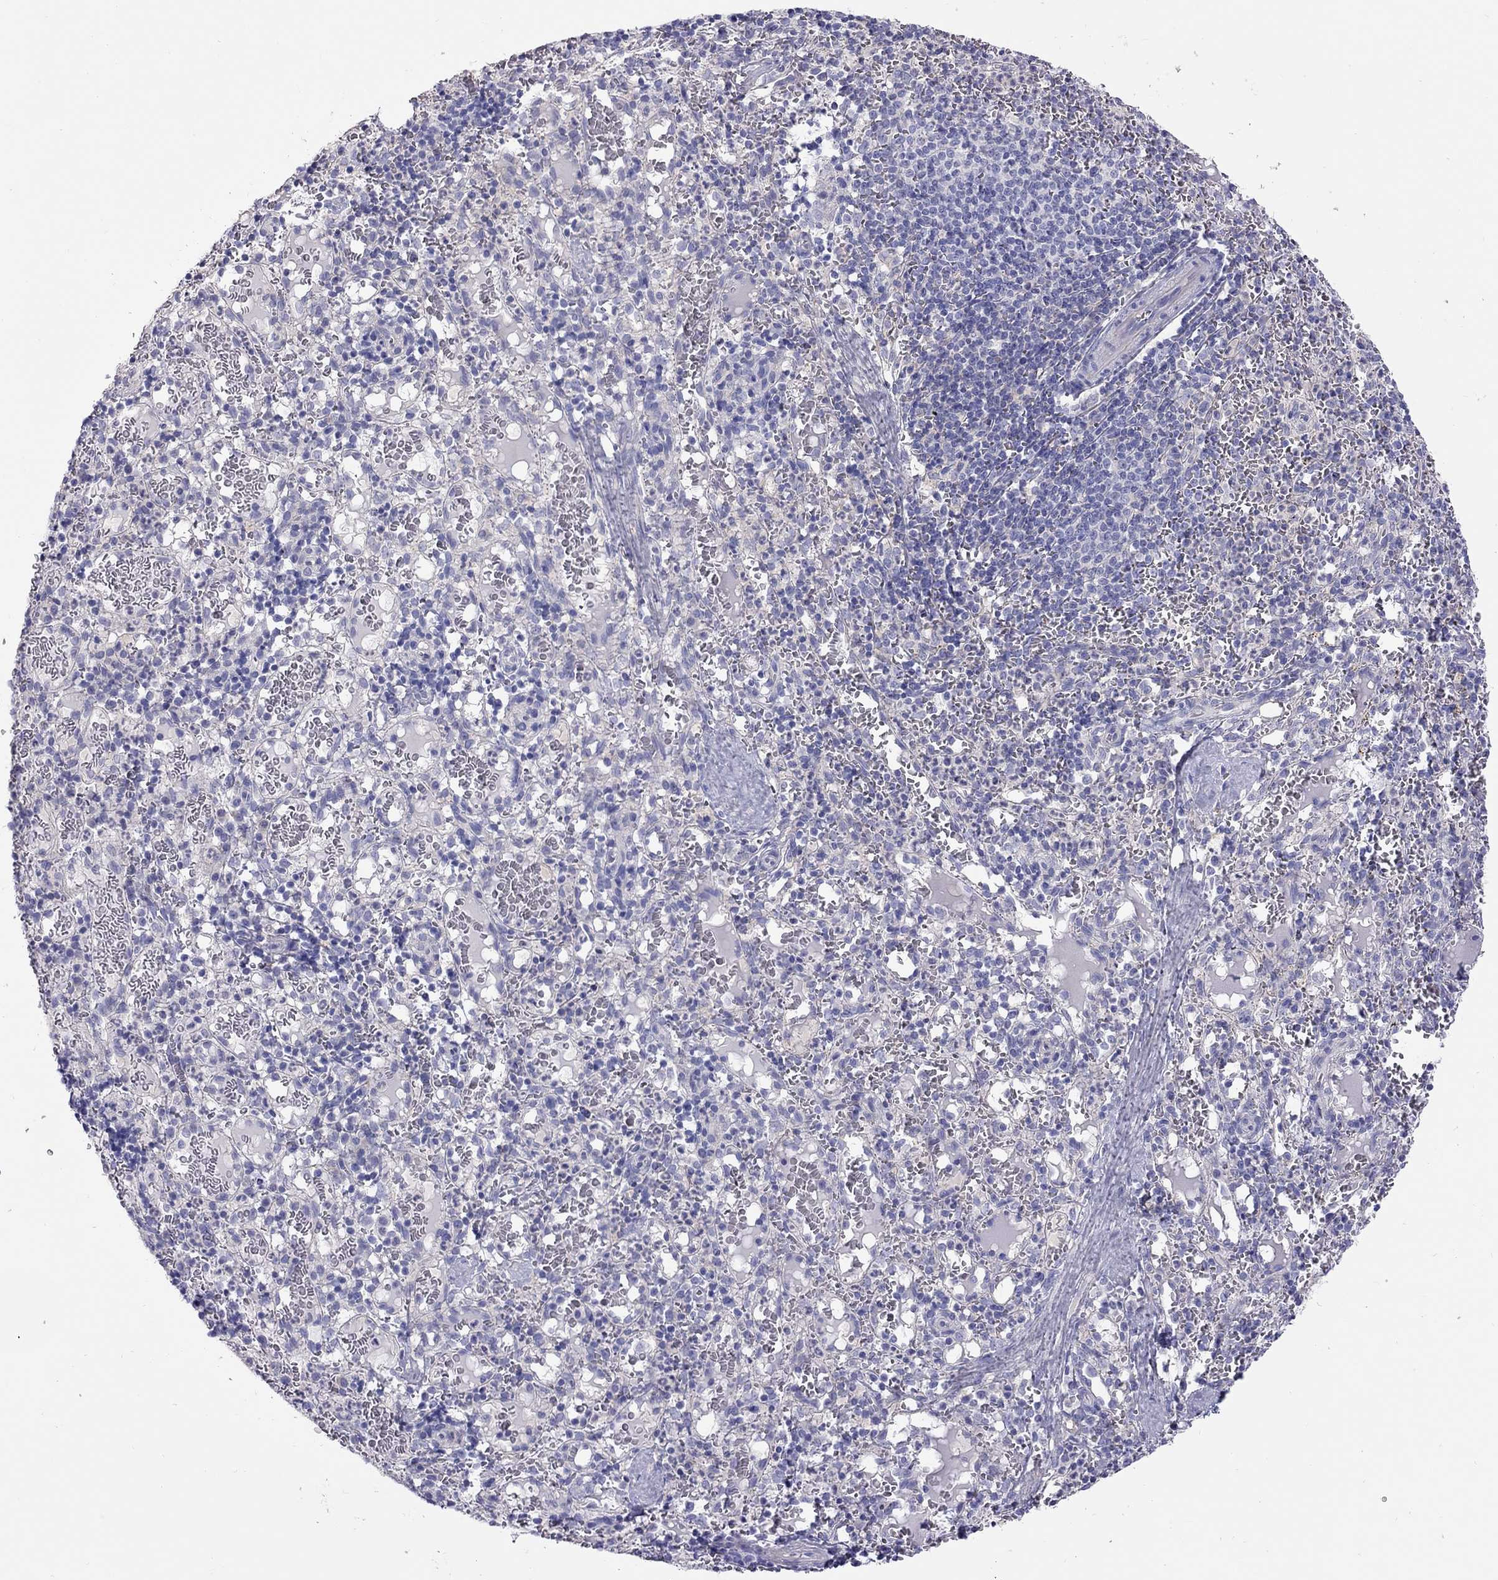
{"staining": {"intensity": "negative", "quantity": "none", "location": "none"}, "tissue": "spleen", "cell_type": "Cells in red pulp", "image_type": "normal", "snomed": [{"axis": "morphology", "description": "Normal tissue, NOS"}, {"axis": "topography", "description": "Spleen"}], "caption": "IHC of normal spleen reveals no positivity in cells in red pulp.", "gene": "ALOX15B", "patient": {"sex": "male", "age": 11}}